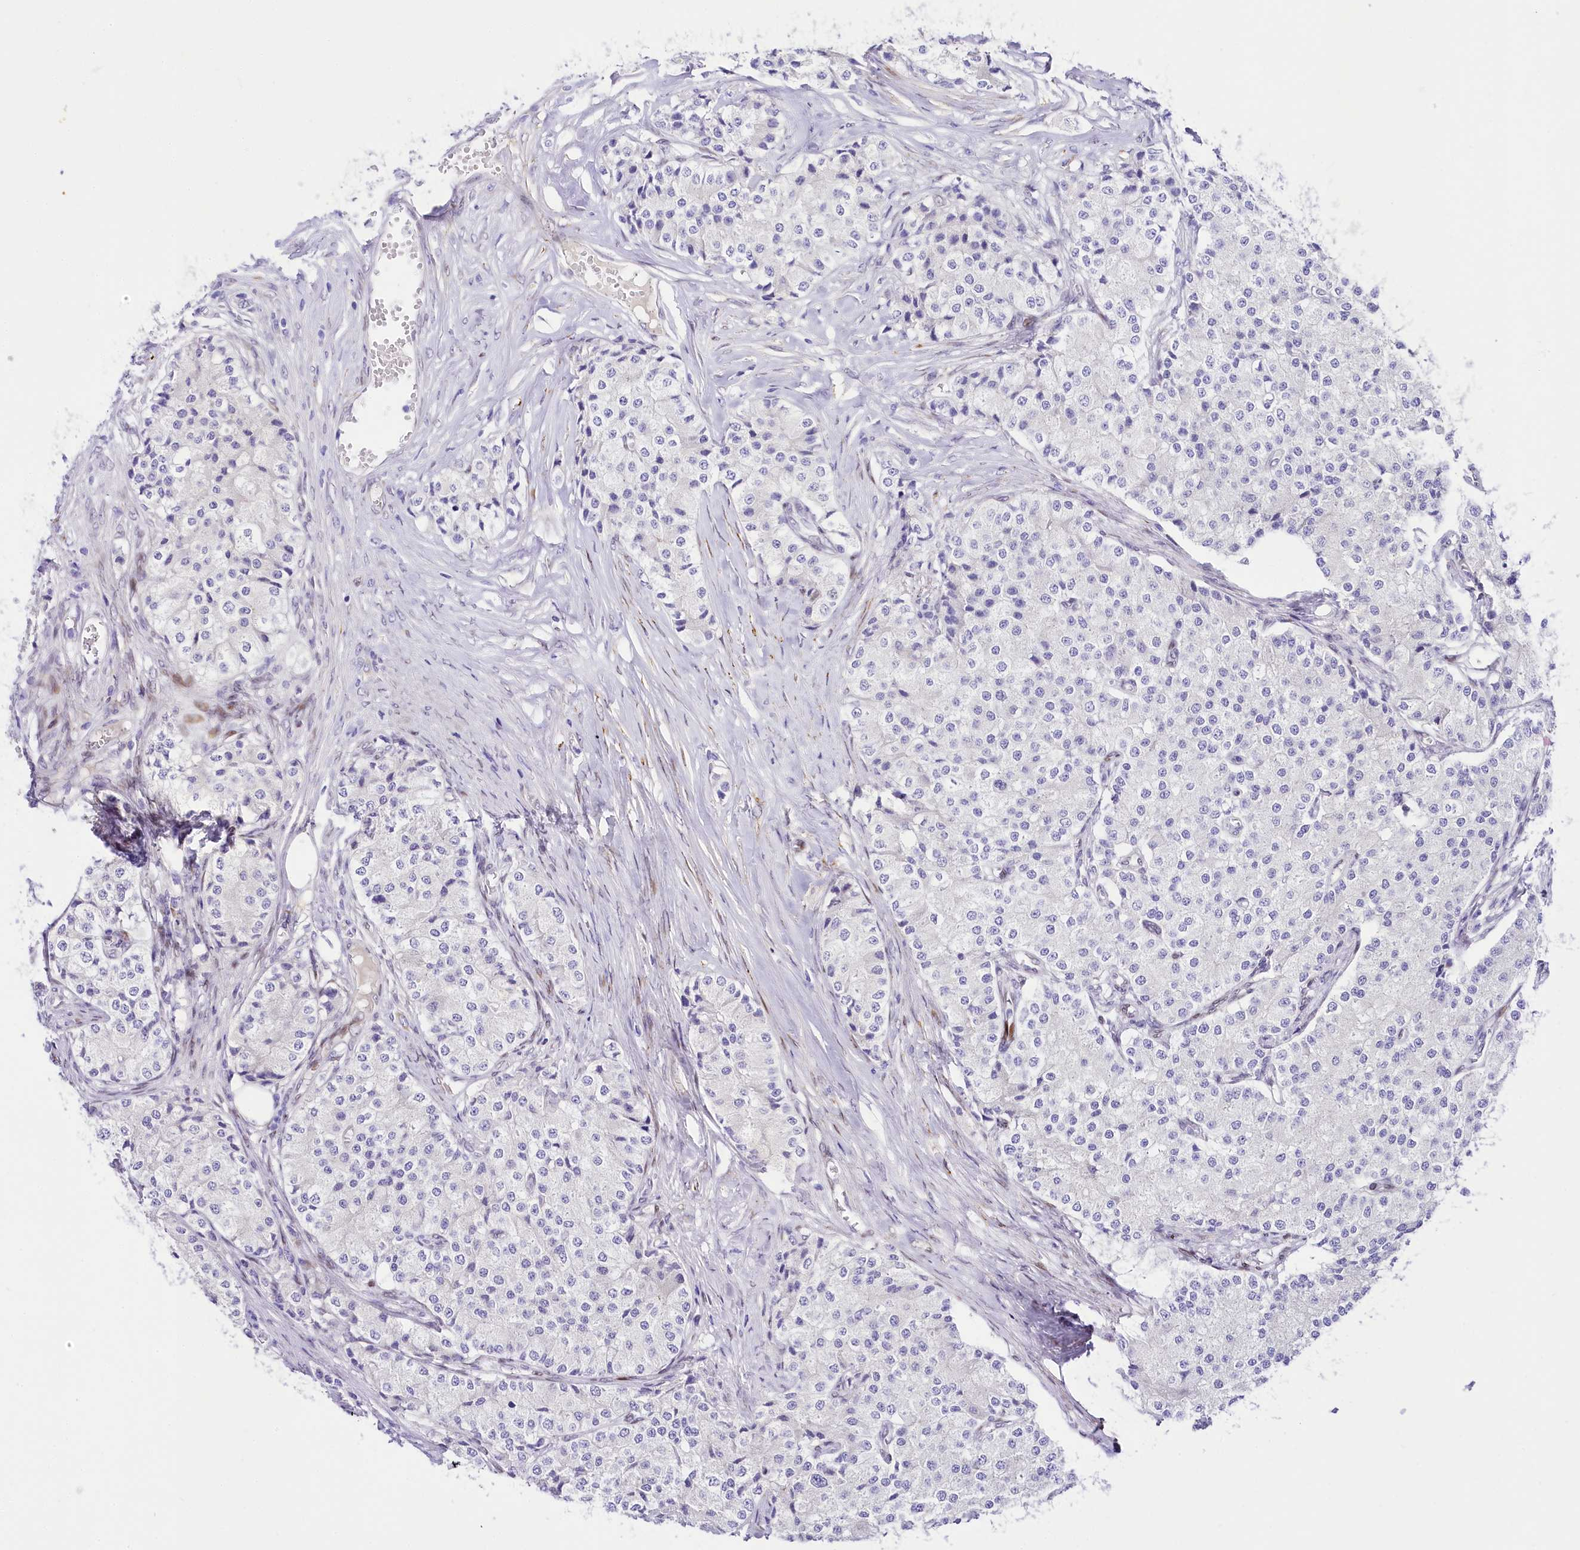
{"staining": {"intensity": "negative", "quantity": "none", "location": "none"}, "tissue": "carcinoid", "cell_type": "Tumor cells", "image_type": "cancer", "snomed": [{"axis": "morphology", "description": "Carcinoid, malignant, NOS"}, {"axis": "topography", "description": "Colon"}], "caption": "DAB (3,3'-diaminobenzidine) immunohistochemical staining of human carcinoid displays no significant positivity in tumor cells.", "gene": "PPIP5K2", "patient": {"sex": "female", "age": 52}}